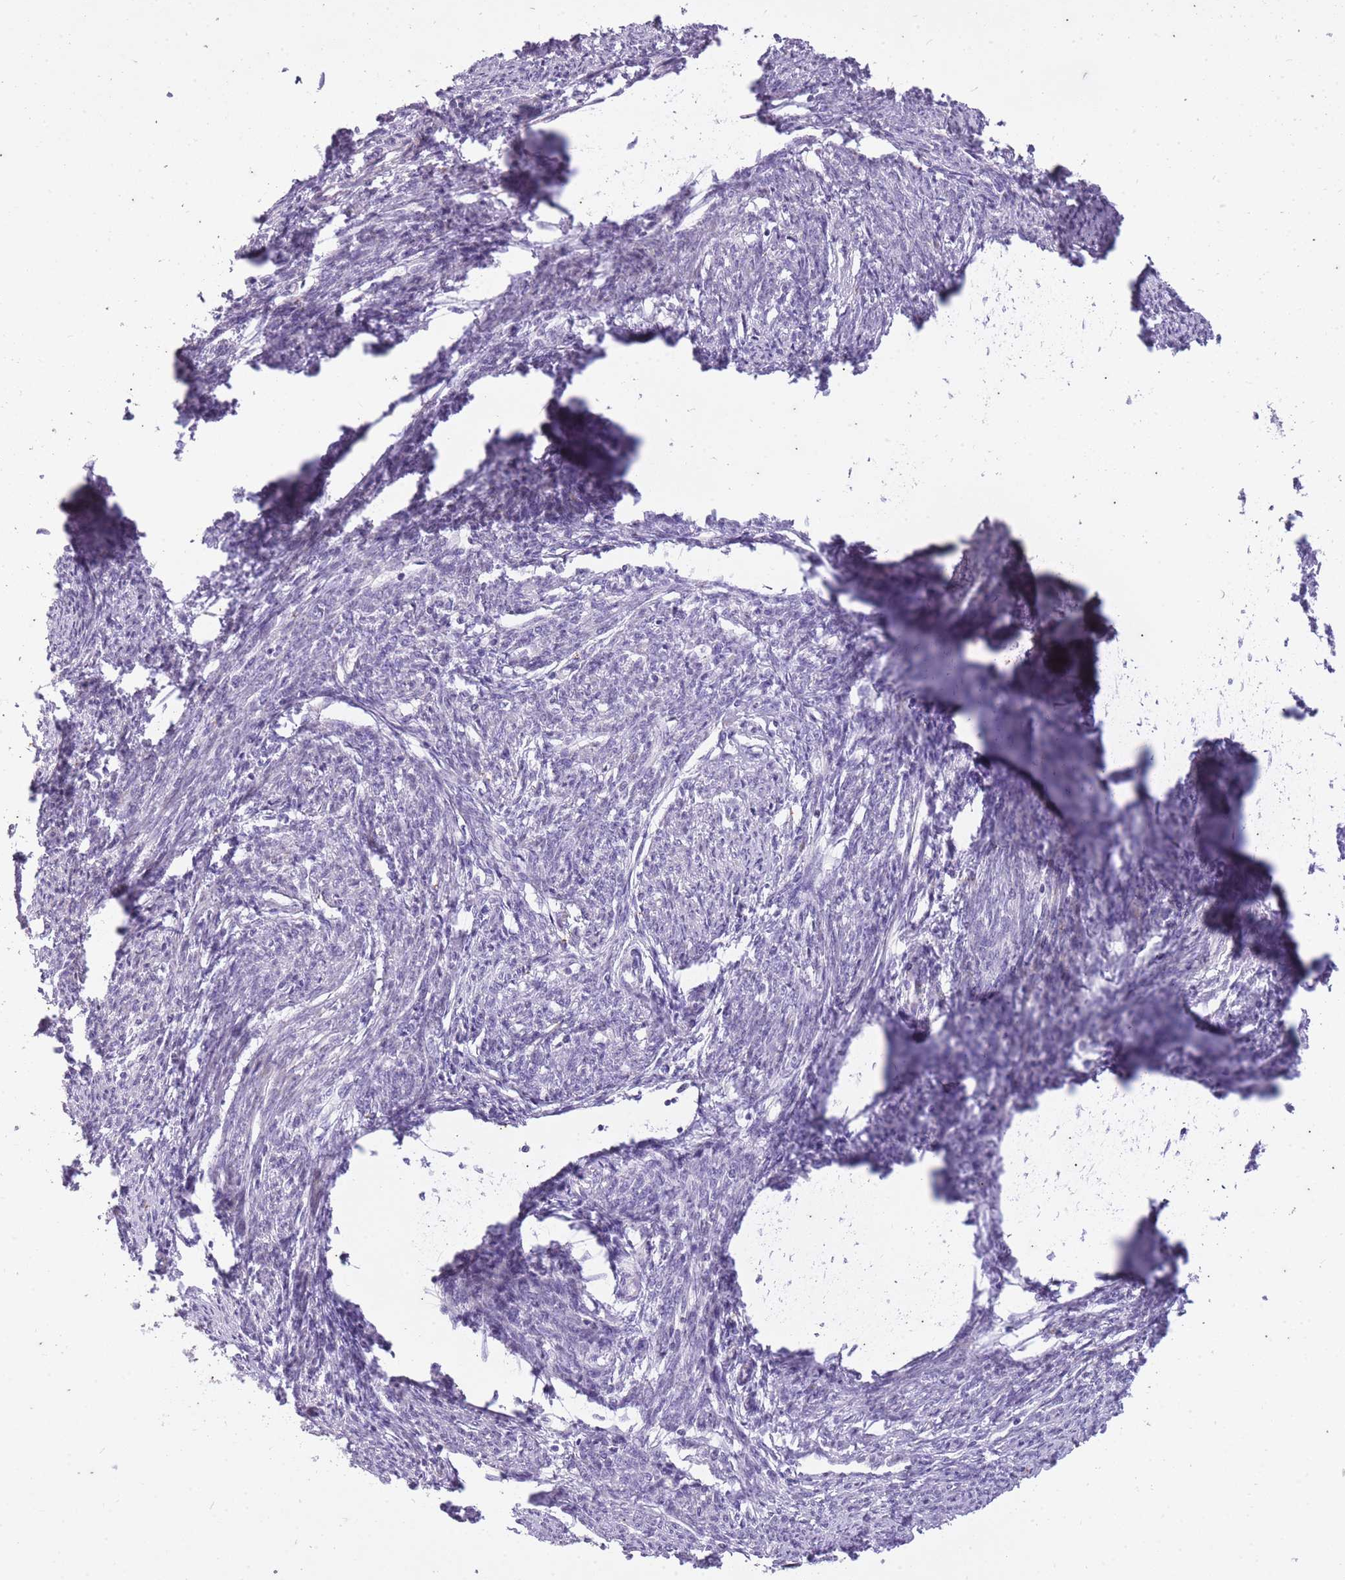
{"staining": {"intensity": "moderate", "quantity": "25%-75%", "location": "cytoplasmic/membranous"}, "tissue": "smooth muscle", "cell_type": "Smooth muscle cells", "image_type": "normal", "snomed": [{"axis": "morphology", "description": "Normal tissue, NOS"}, {"axis": "topography", "description": "Smooth muscle"}, {"axis": "topography", "description": "Uterus"}], "caption": "The micrograph reveals immunohistochemical staining of normal smooth muscle. There is moderate cytoplasmic/membranous staining is present in approximately 25%-75% of smooth muscle cells.", "gene": "CNTNAP3B", "patient": {"sex": "female", "age": 59}}